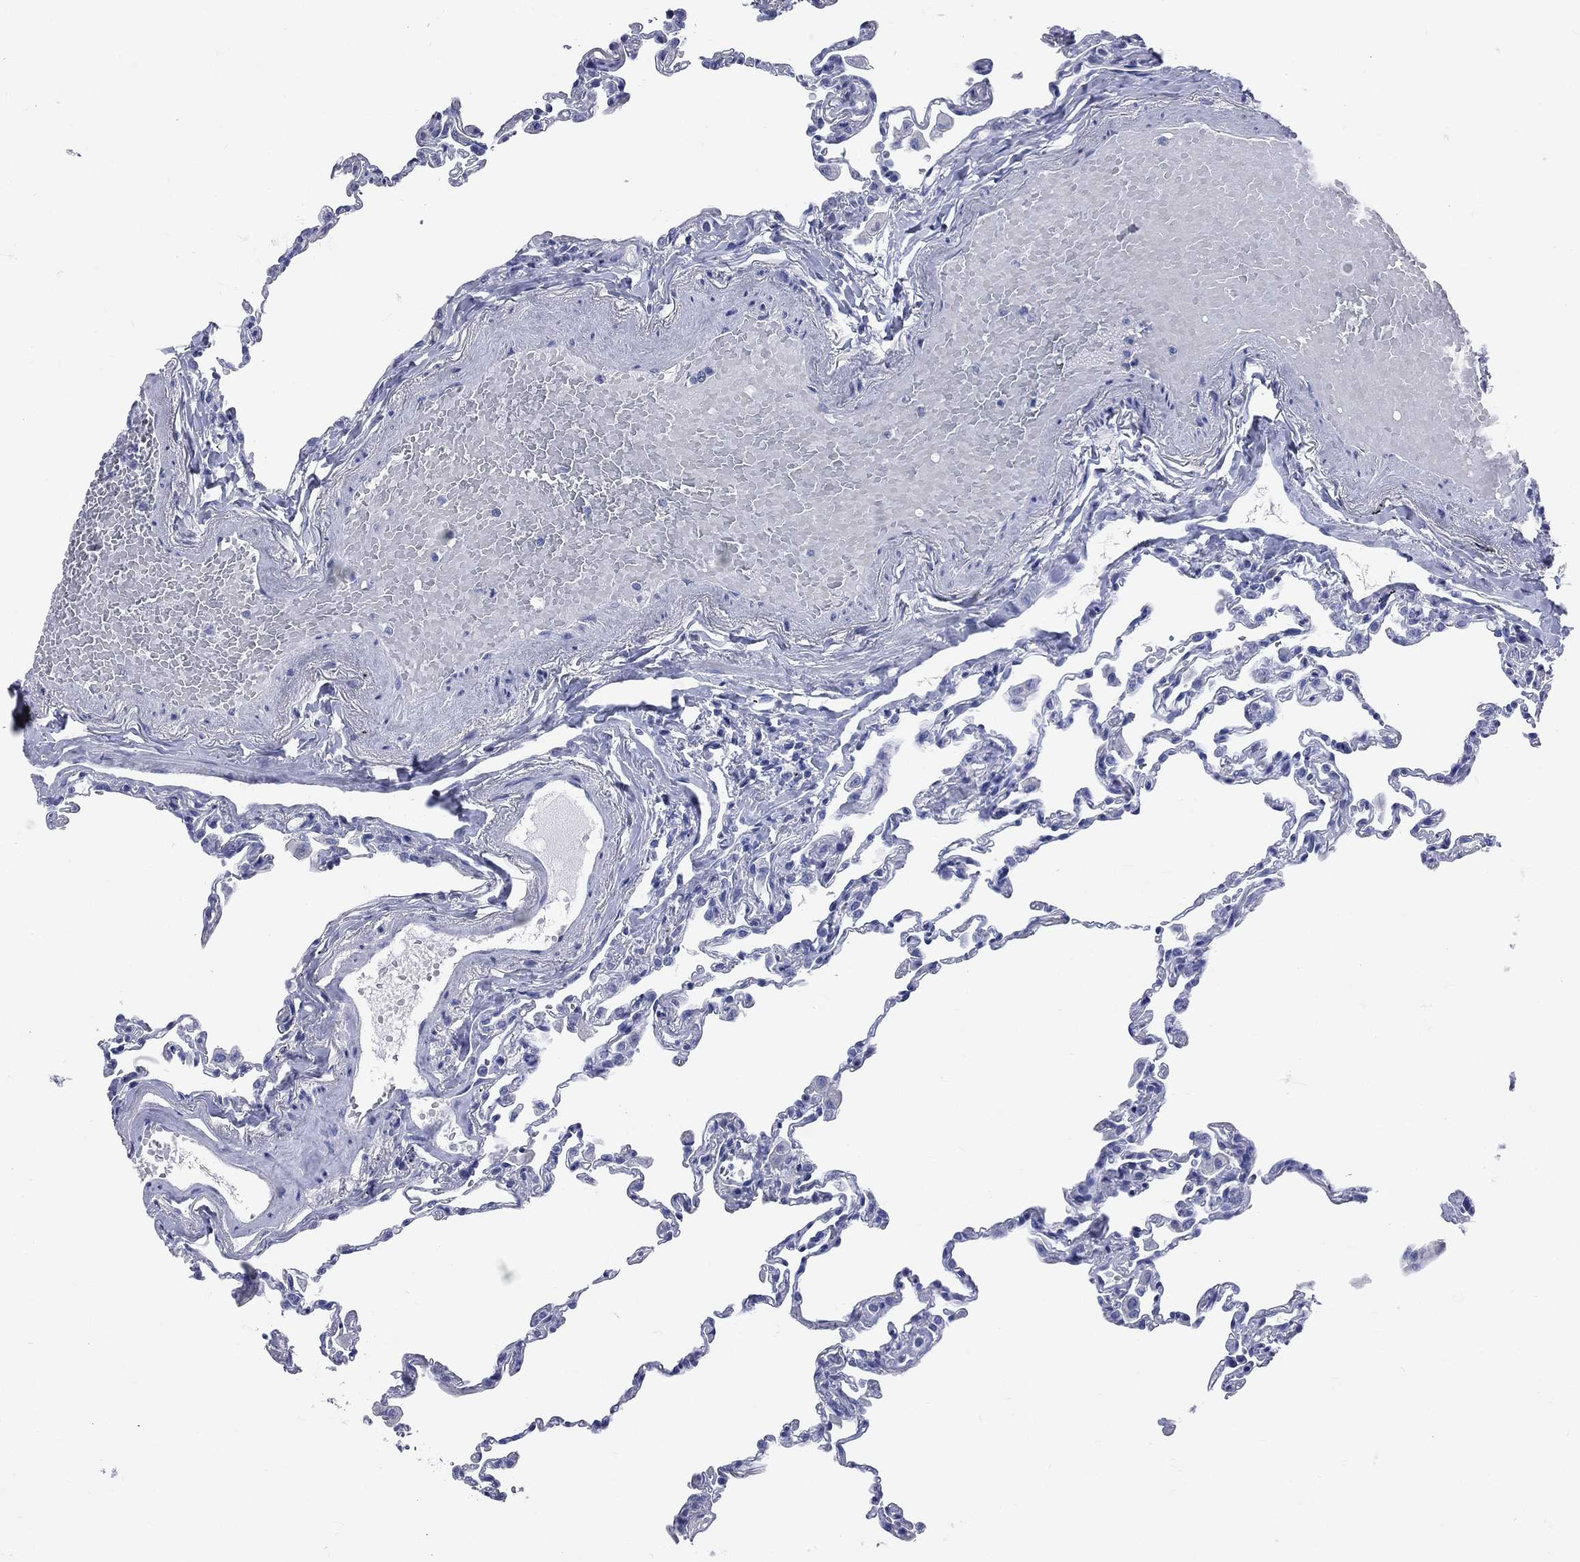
{"staining": {"intensity": "negative", "quantity": "none", "location": "none"}, "tissue": "lung", "cell_type": "Alveolar cells", "image_type": "normal", "snomed": [{"axis": "morphology", "description": "Normal tissue, NOS"}, {"axis": "topography", "description": "Lung"}], "caption": "This is a image of immunohistochemistry (IHC) staining of benign lung, which shows no positivity in alveolar cells. (DAB immunohistochemistry visualized using brightfield microscopy, high magnification).", "gene": "CYLC1", "patient": {"sex": "female", "age": 57}}